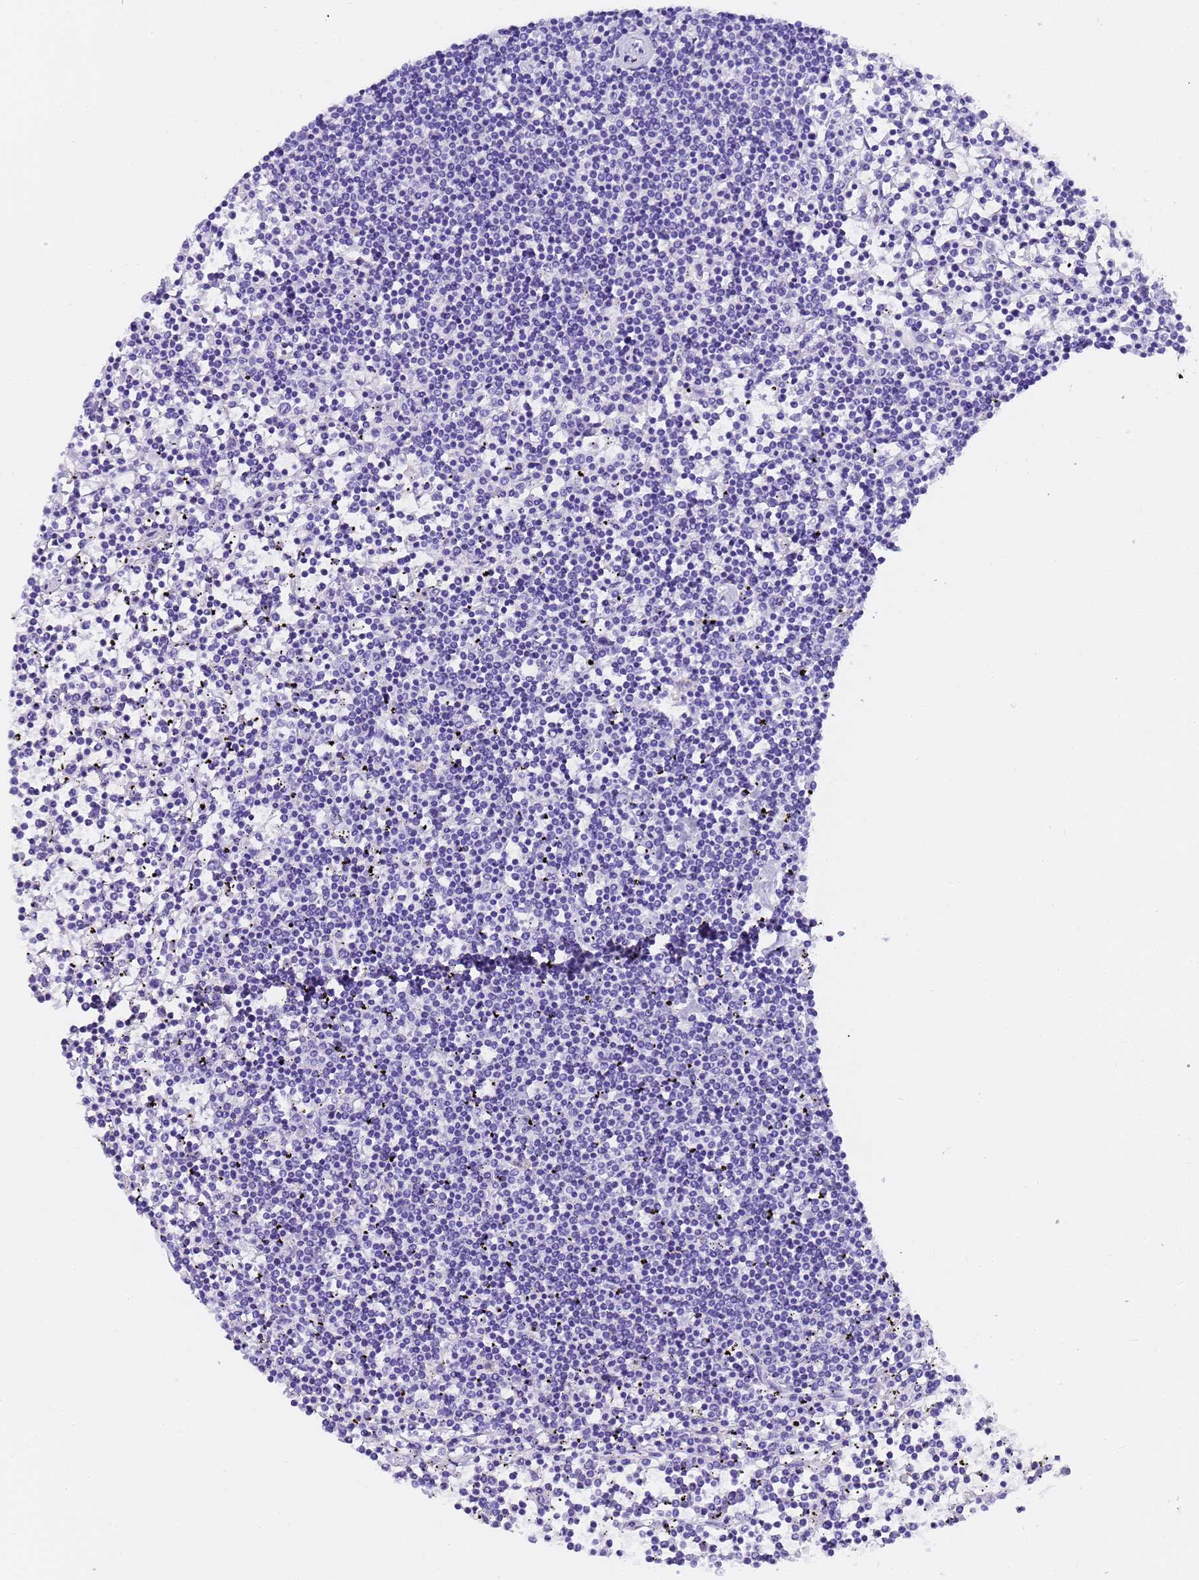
{"staining": {"intensity": "negative", "quantity": "none", "location": "none"}, "tissue": "lymphoma", "cell_type": "Tumor cells", "image_type": "cancer", "snomed": [{"axis": "morphology", "description": "Malignant lymphoma, non-Hodgkin's type, Low grade"}, {"axis": "topography", "description": "Spleen"}], "caption": "This is an IHC micrograph of lymphoma. There is no positivity in tumor cells.", "gene": "GABRA1", "patient": {"sex": "female", "age": 19}}